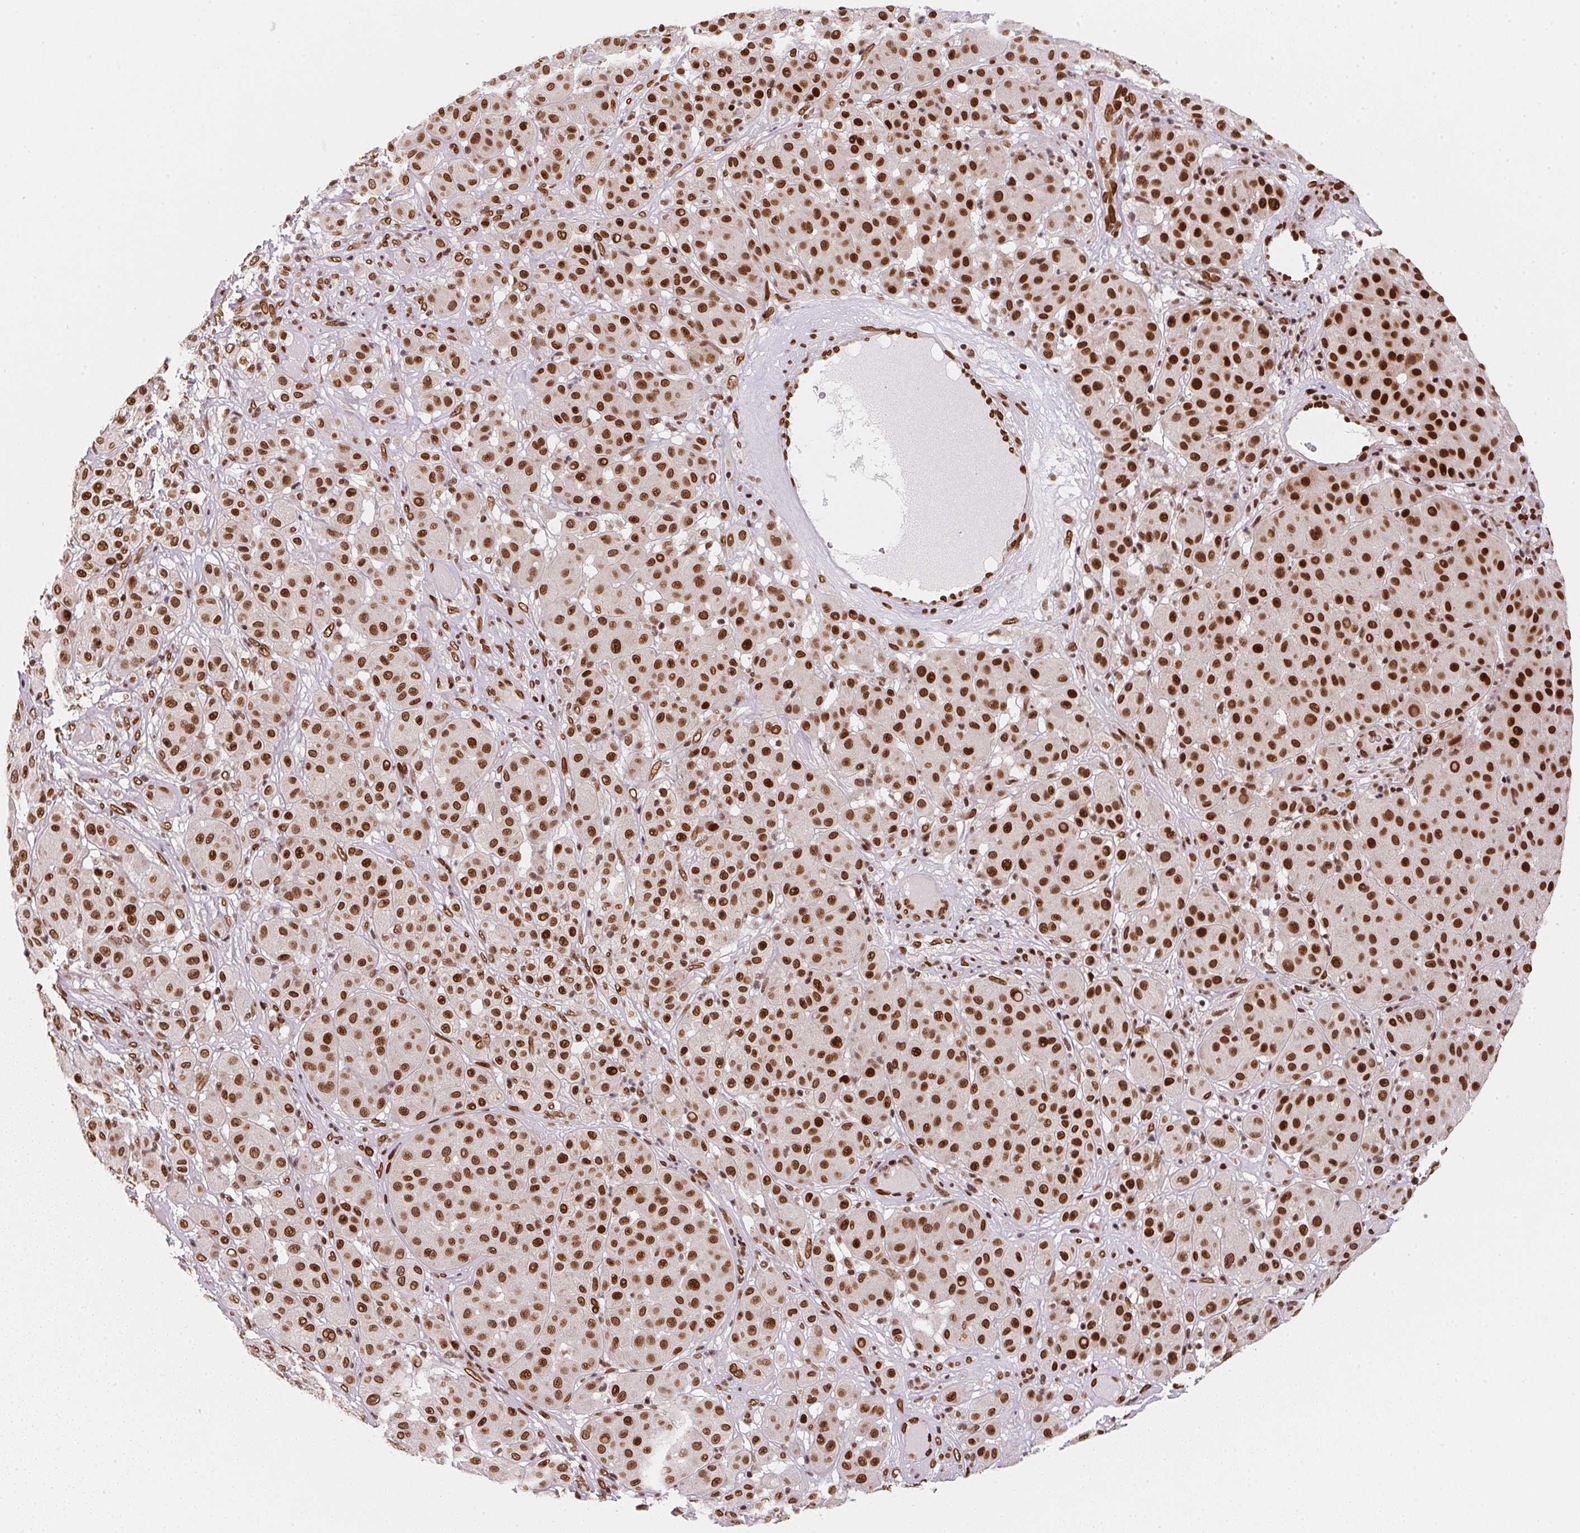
{"staining": {"intensity": "strong", "quantity": ">75%", "location": "cytoplasmic/membranous,nuclear"}, "tissue": "melanoma", "cell_type": "Tumor cells", "image_type": "cancer", "snomed": [{"axis": "morphology", "description": "Malignant melanoma, Metastatic site"}, {"axis": "topography", "description": "Smooth muscle"}], "caption": "Melanoma tissue demonstrates strong cytoplasmic/membranous and nuclear positivity in approximately >75% of tumor cells (DAB IHC, brown staining for protein, blue staining for nuclei).", "gene": "SAP30BP", "patient": {"sex": "male", "age": 41}}